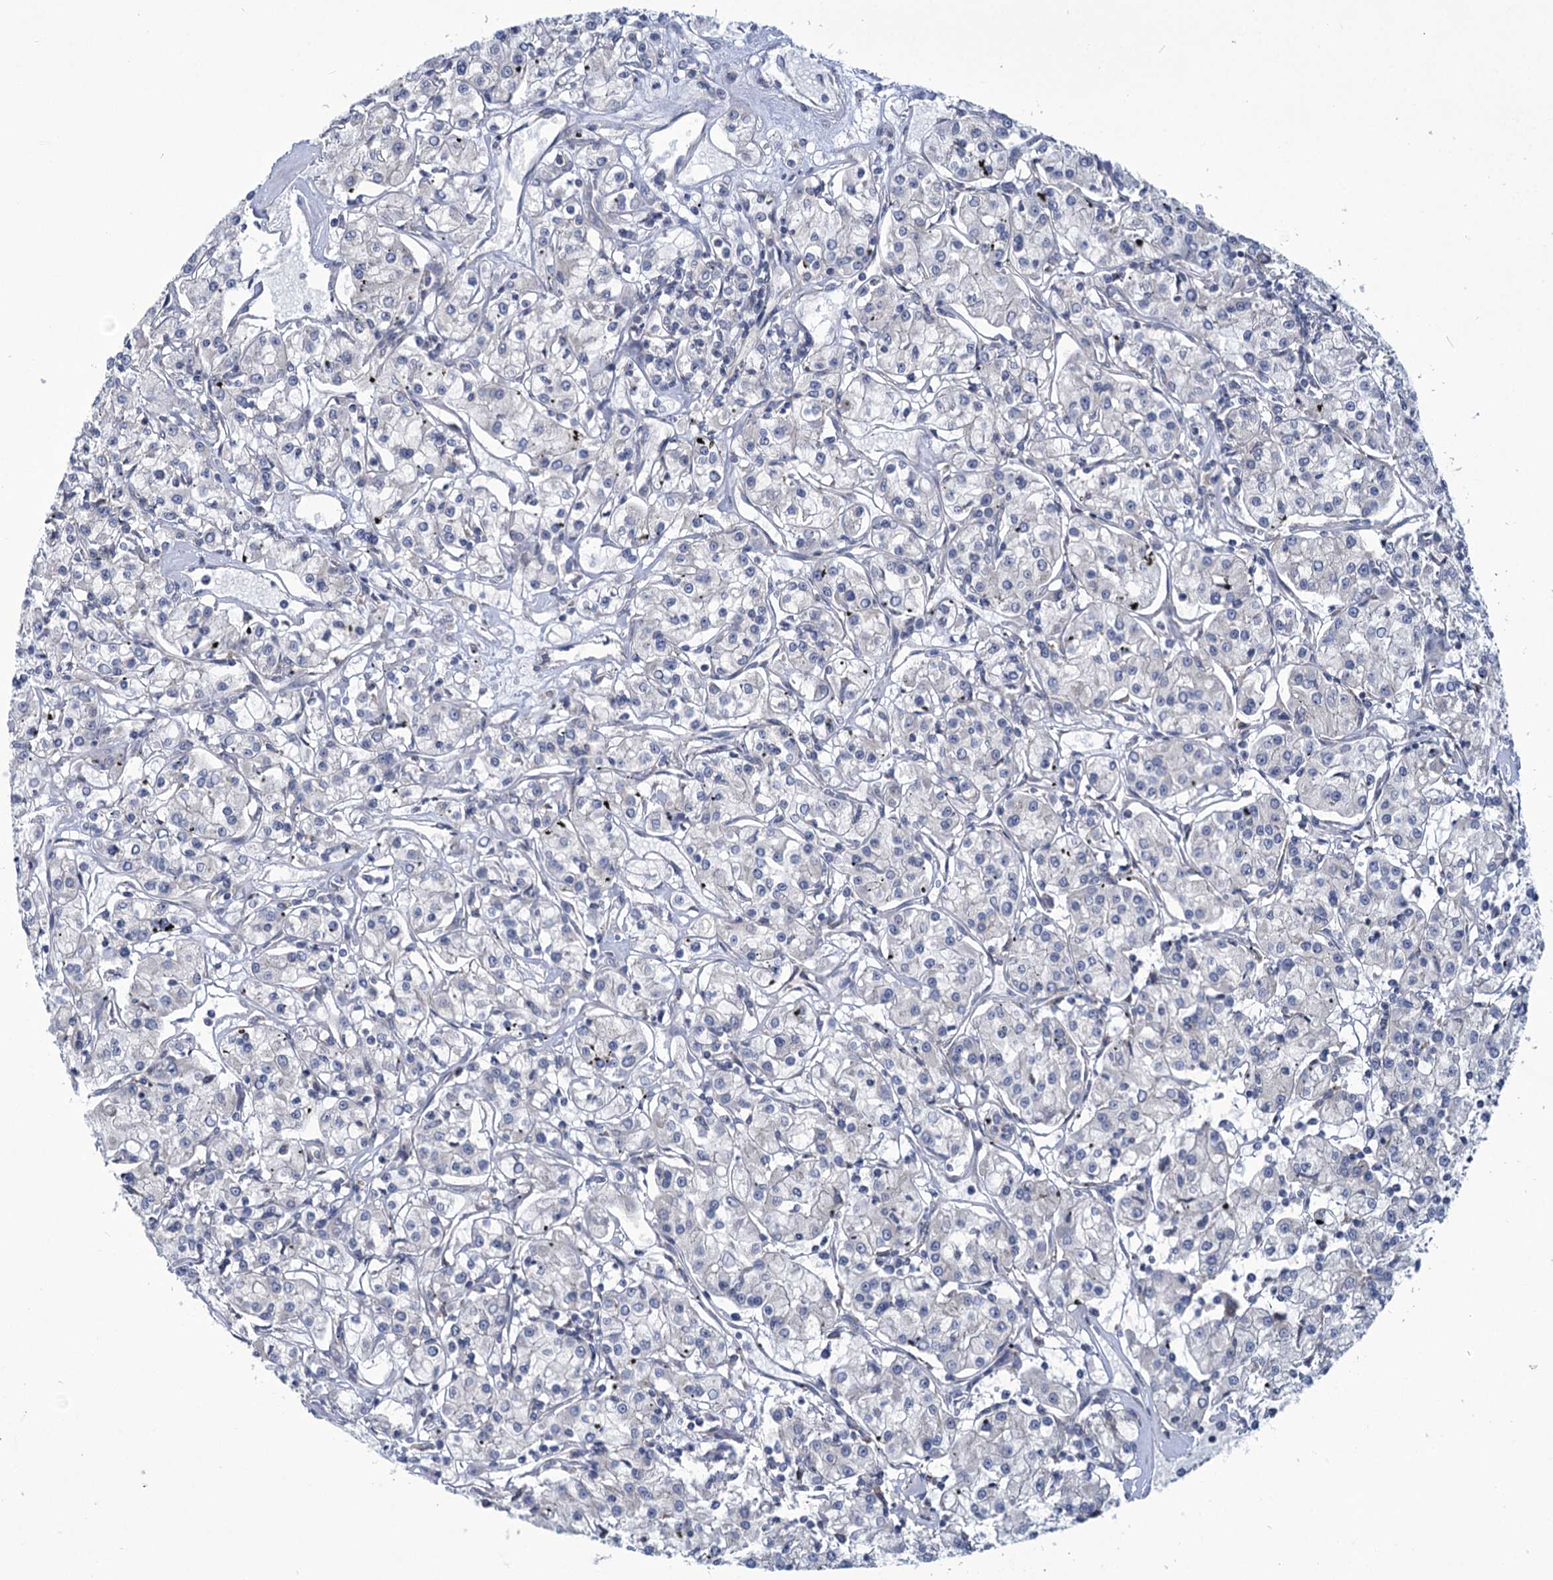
{"staining": {"intensity": "negative", "quantity": "none", "location": "none"}, "tissue": "renal cancer", "cell_type": "Tumor cells", "image_type": "cancer", "snomed": [{"axis": "morphology", "description": "Adenocarcinoma, NOS"}, {"axis": "topography", "description": "Kidney"}], "caption": "Protein analysis of adenocarcinoma (renal) shows no significant positivity in tumor cells.", "gene": "MBLAC2", "patient": {"sex": "female", "age": 59}}